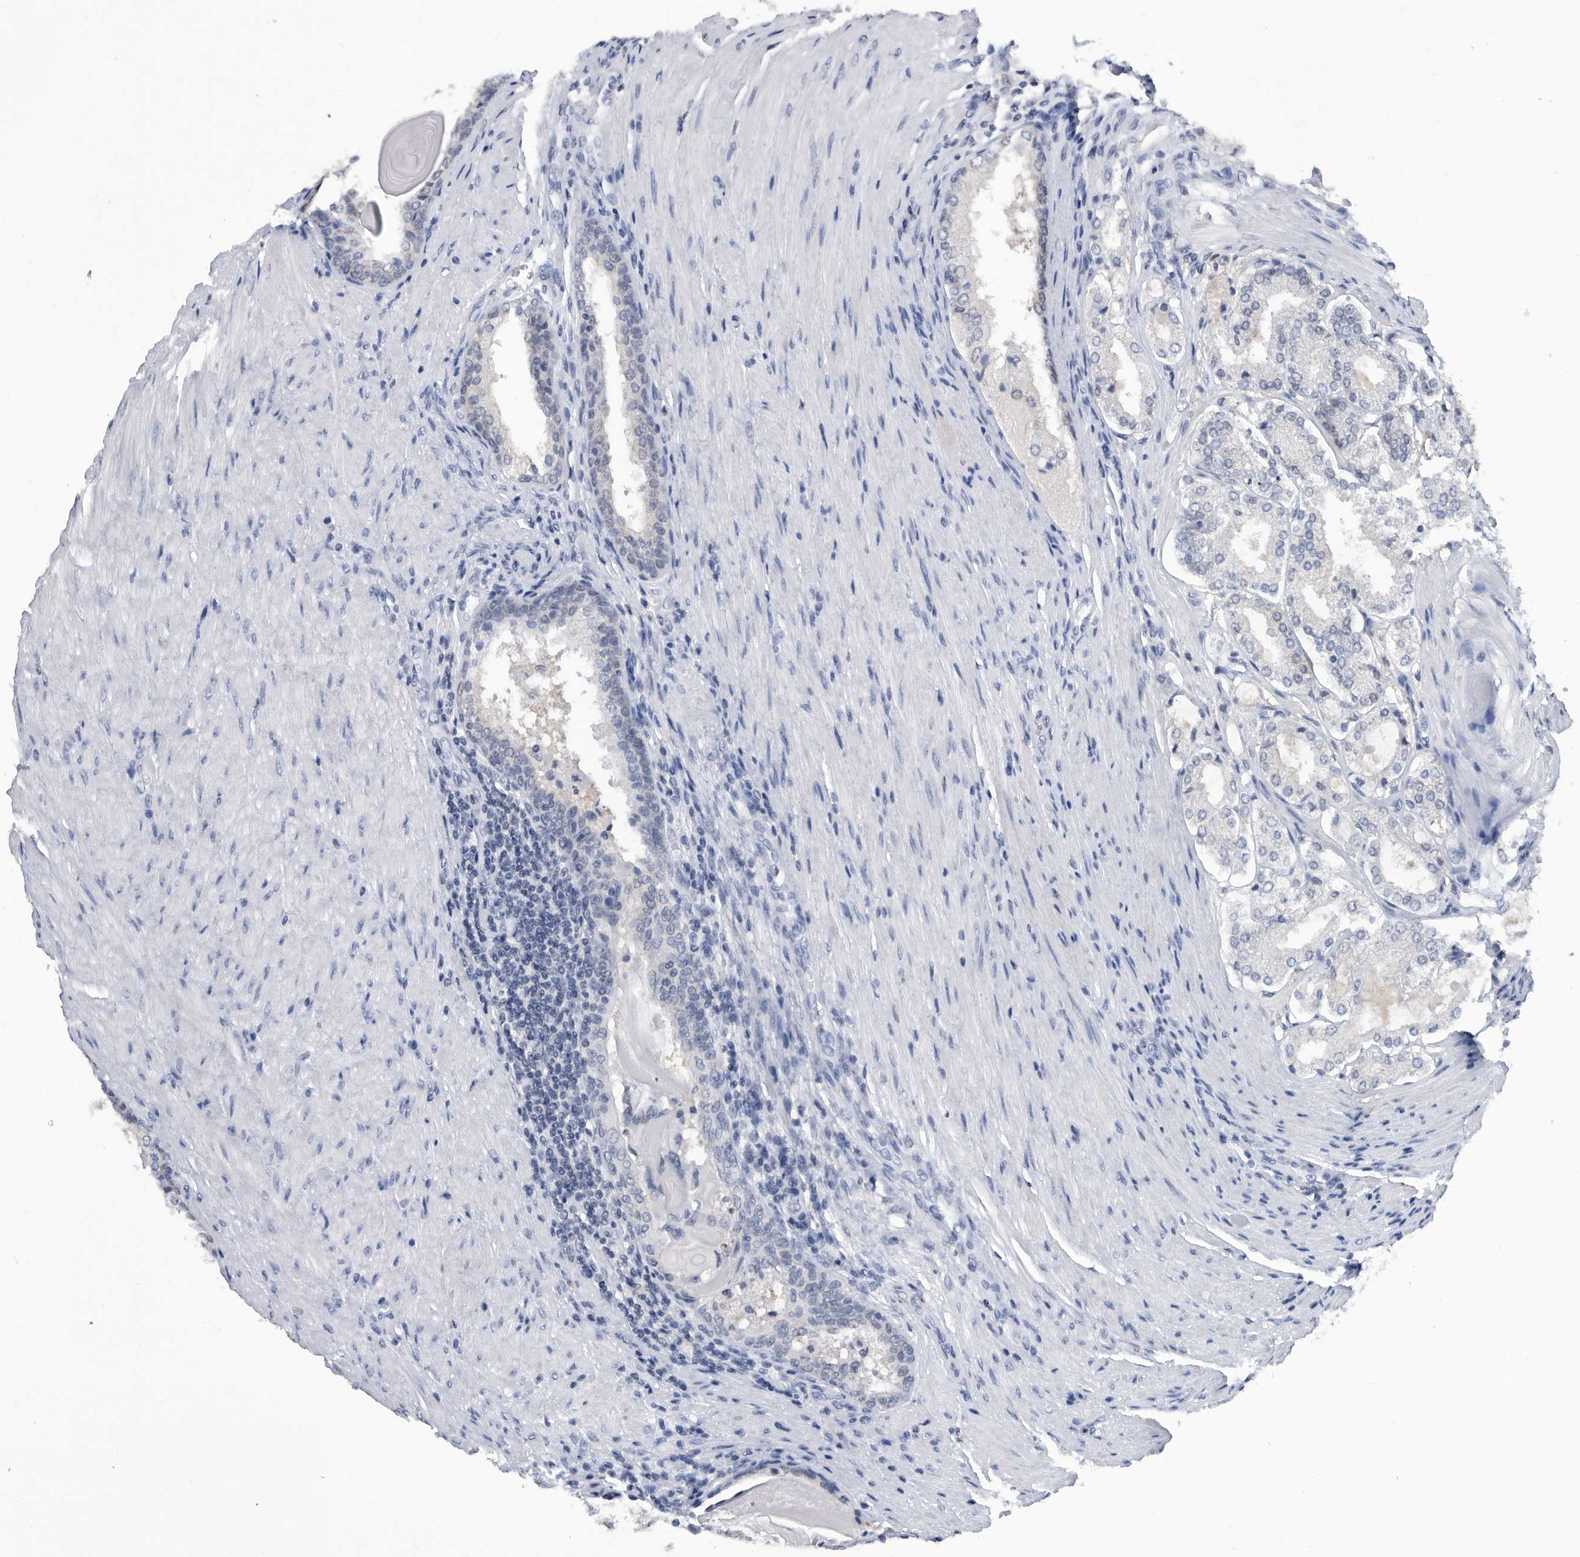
{"staining": {"intensity": "negative", "quantity": "none", "location": "none"}, "tissue": "prostate cancer", "cell_type": "Tumor cells", "image_type": "cancer", "snomed": [{"axis": "morphology", "description": "Adenocarcinoma, High grade"}, {"axis": "topography", "description": "Prostate"}], "caption": "Immunohistochemistry image of prostate cancer stained for a protein (brown), which demonstrates no positivity in tumor cells.", "gene": "TSTD1", "patient": {"sex": "male", "age": 60}}